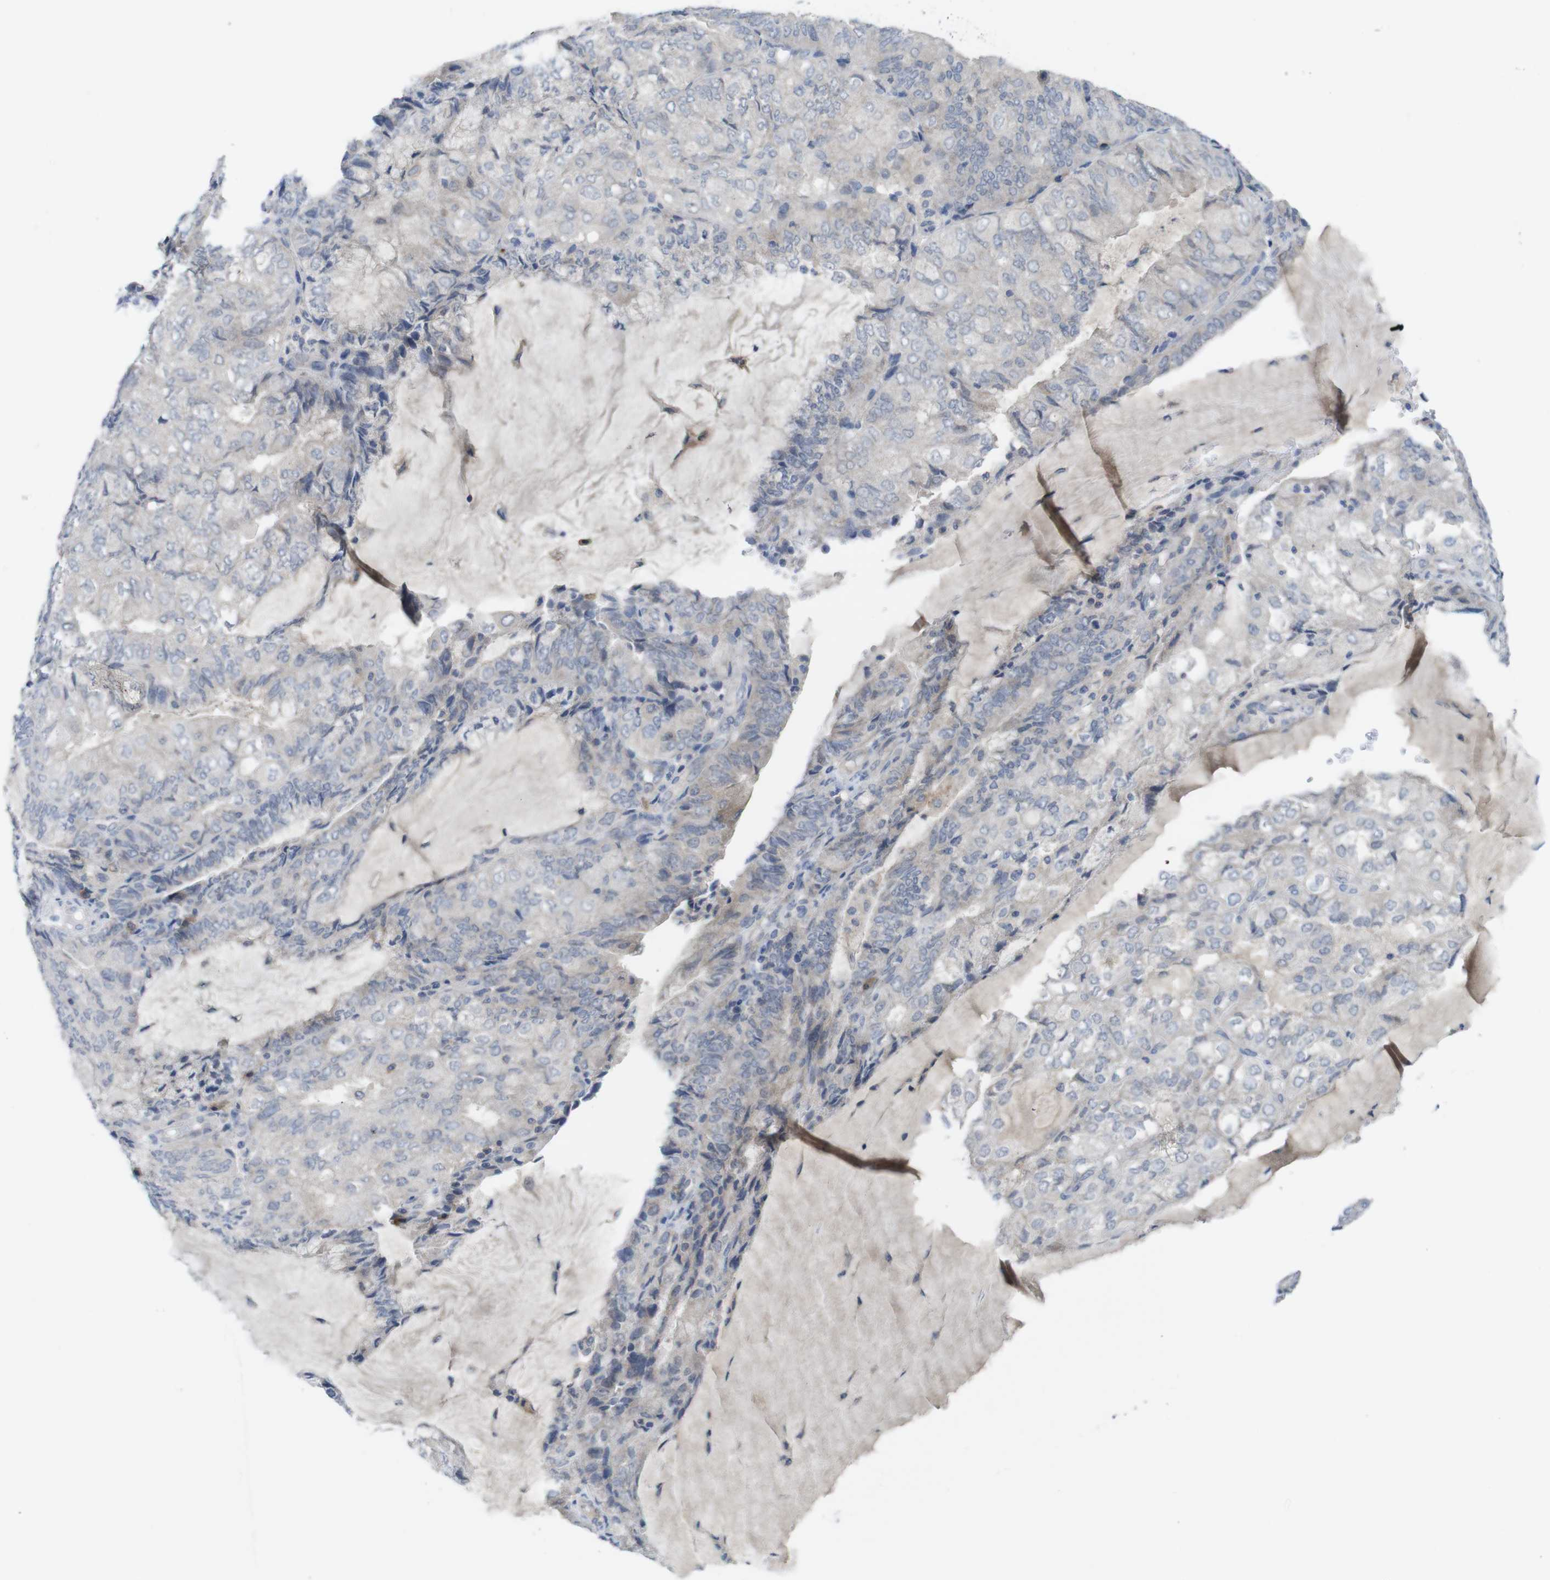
{"staining": {"intensity": "weak", "quantity": "<25%", "location": "cytoplasmic/membranous"}, "tissue": "endometrial cancer", "cell_type": "Tumor cells", "image_type": "cancer", "snomed": [{"axis": "morphology", "description": "Adenocarcinoma, NOS"}, {"axis": "topography", "description": "Endometrium"}], "caption": "This is an IHC photomicrograph of endometrial cancer (adenocarcinoma). There is no expression in tumor cells.", "gene": "SLAMF7", "patient": {"sex": "female", "age": 81}}